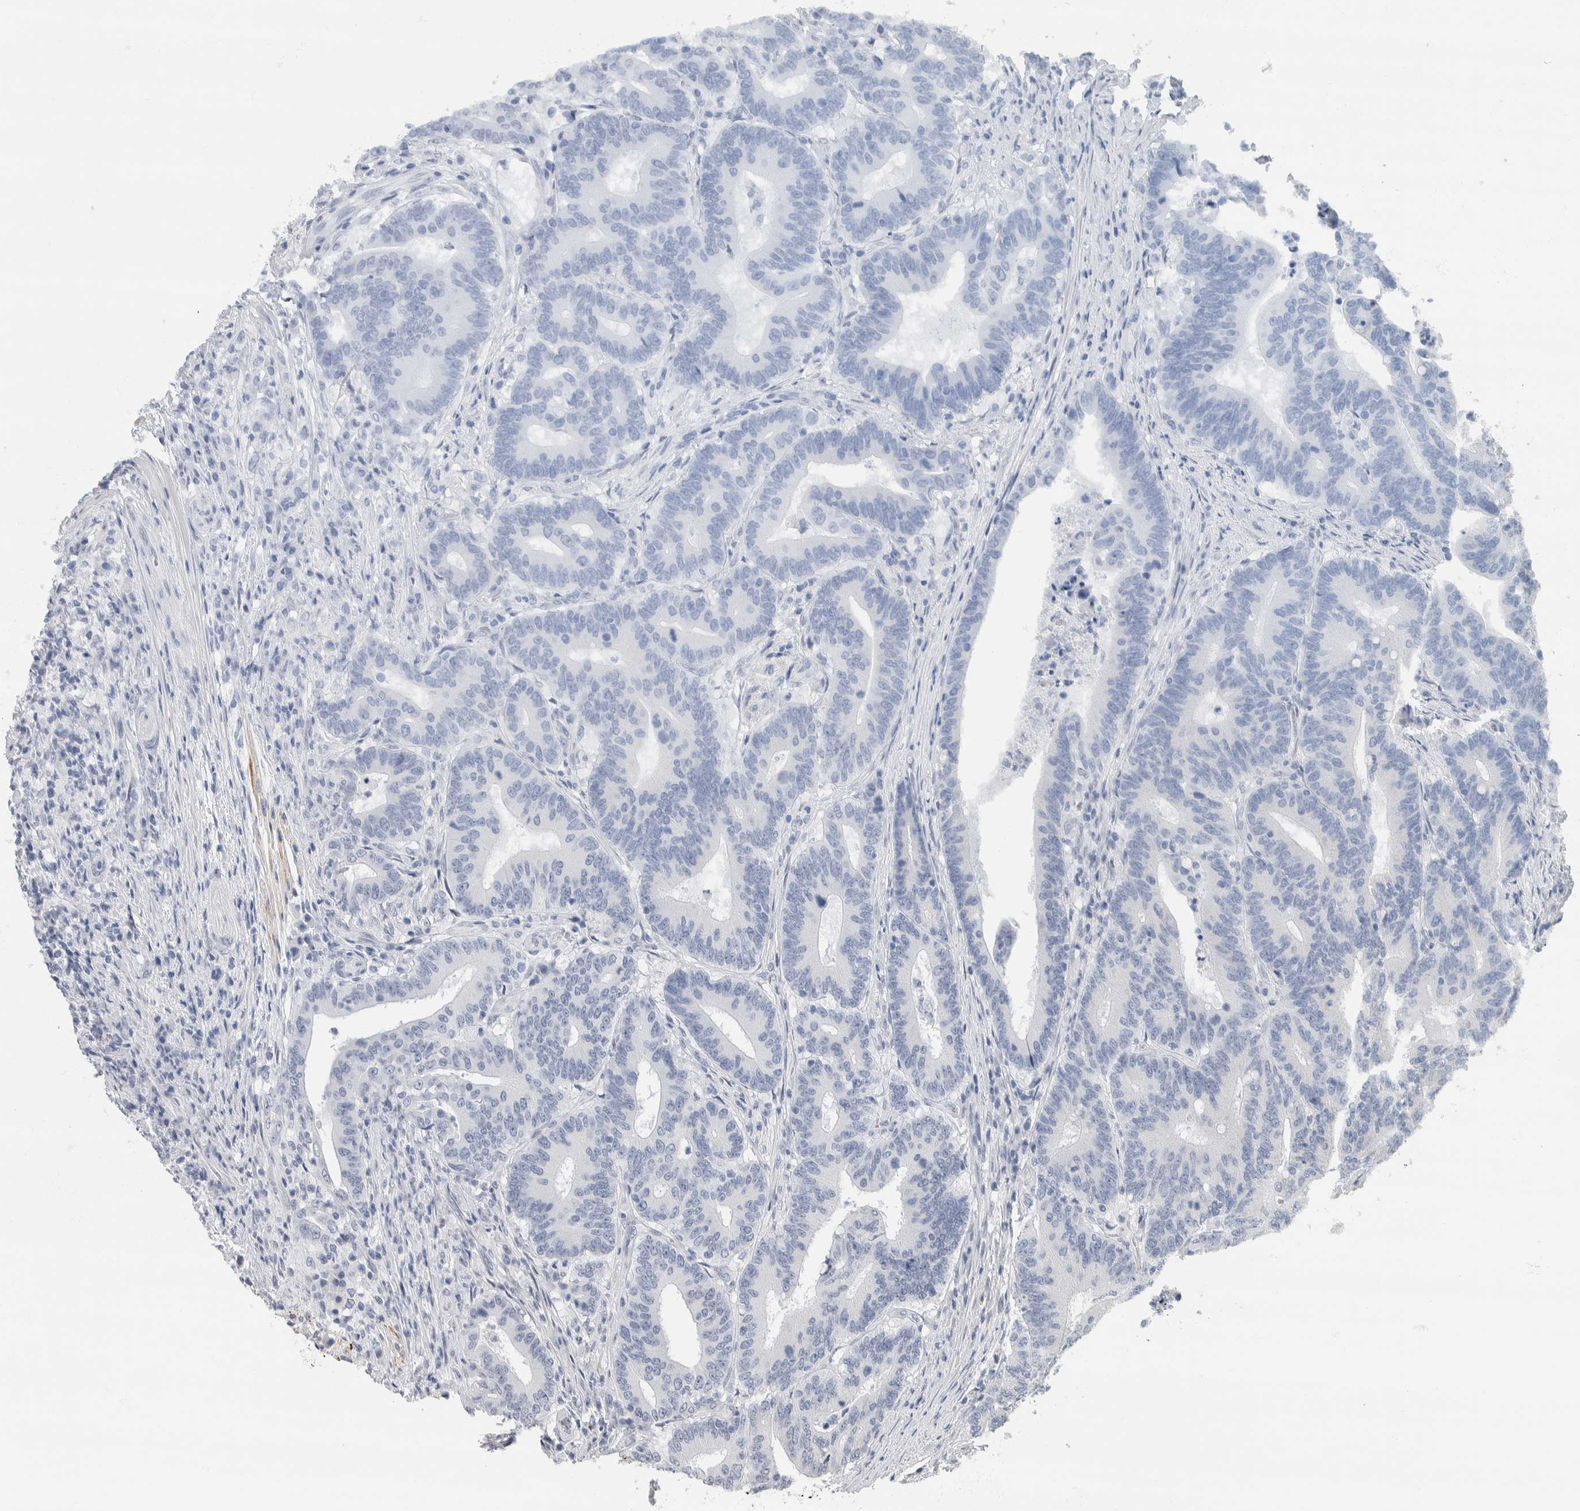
{"staining": {"intensity": "negative", "quantity": "none", "location": "none"}, "tissue": "colorectal cancer", "cell_type": "Tumor cells", "image_type": "cancer", "snomed": [{"axis": "morphology", "description": "Adenocarcinoma, NOS"}, {"axis": "topography", "description": "Colon"}], "caption": "The image exhibits no staining of tumor cells in colorectal cancer. (DAB (3,3'-diaminobenzidine) immunohistochemistry (IHC), high magnification).", "gene": "NEFM", "patient": {"sex": "female", "age": 66}}